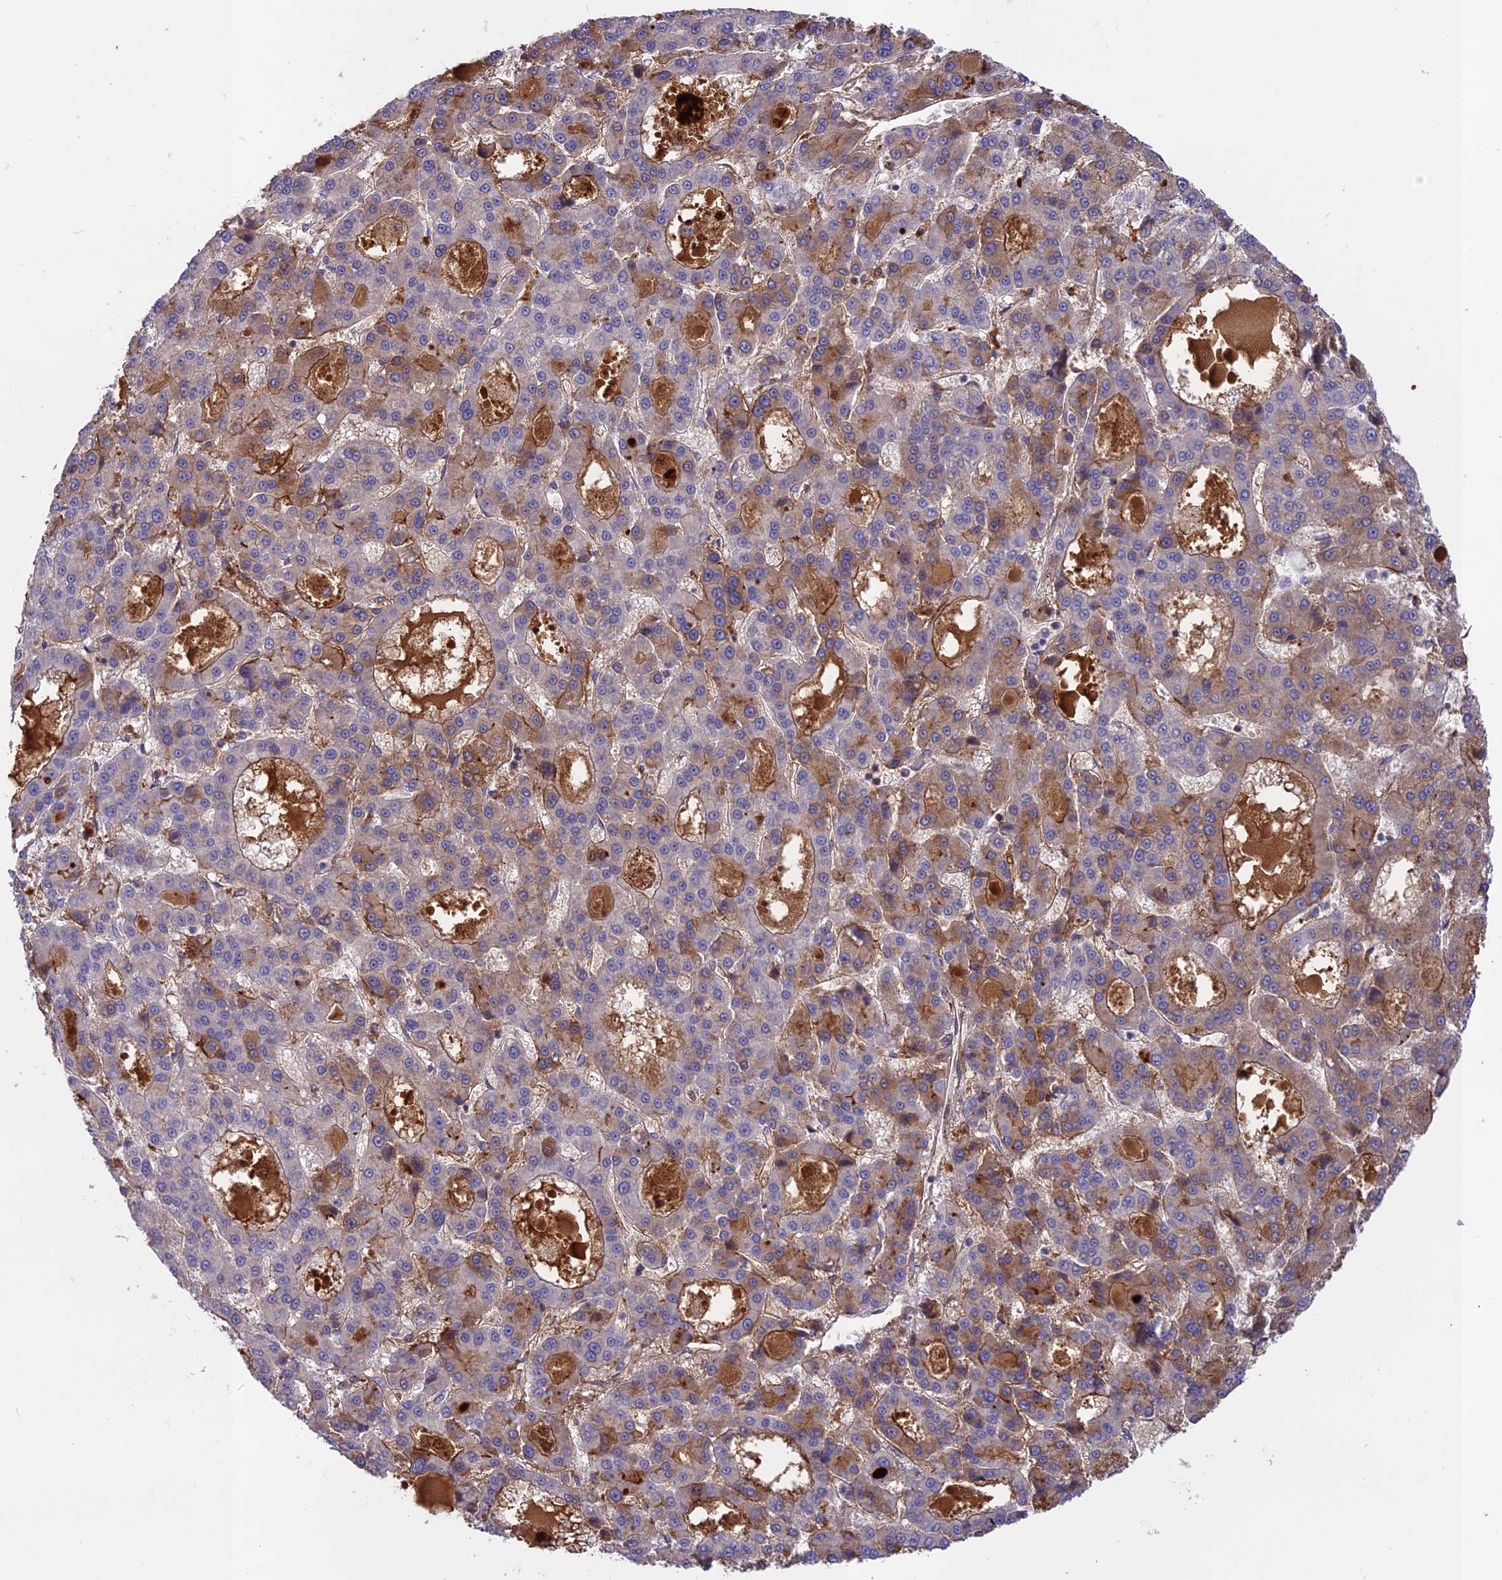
{"staining": {"intensity": "moderate", "quantity": "<25%", "location": "cytoplasmic/membranous"}, "tissue": "liver cancer", "cell_type": "Tumor cells", "image_type": "cancer", "snomed": [{"axis": "morphology", "description": "Carcinoma, Hepatocellular, NOS"}, {"axis": "topography", "description": "Liver"}], "caption": "Human liver hepatocellular carcinoma stained with a brown dye exhibits moderate cytoplasmic/membranous positive staining in approximately <25% of tumor cells.", "gene": "ADO", "patient": {"sex": "male", "age": 70}}